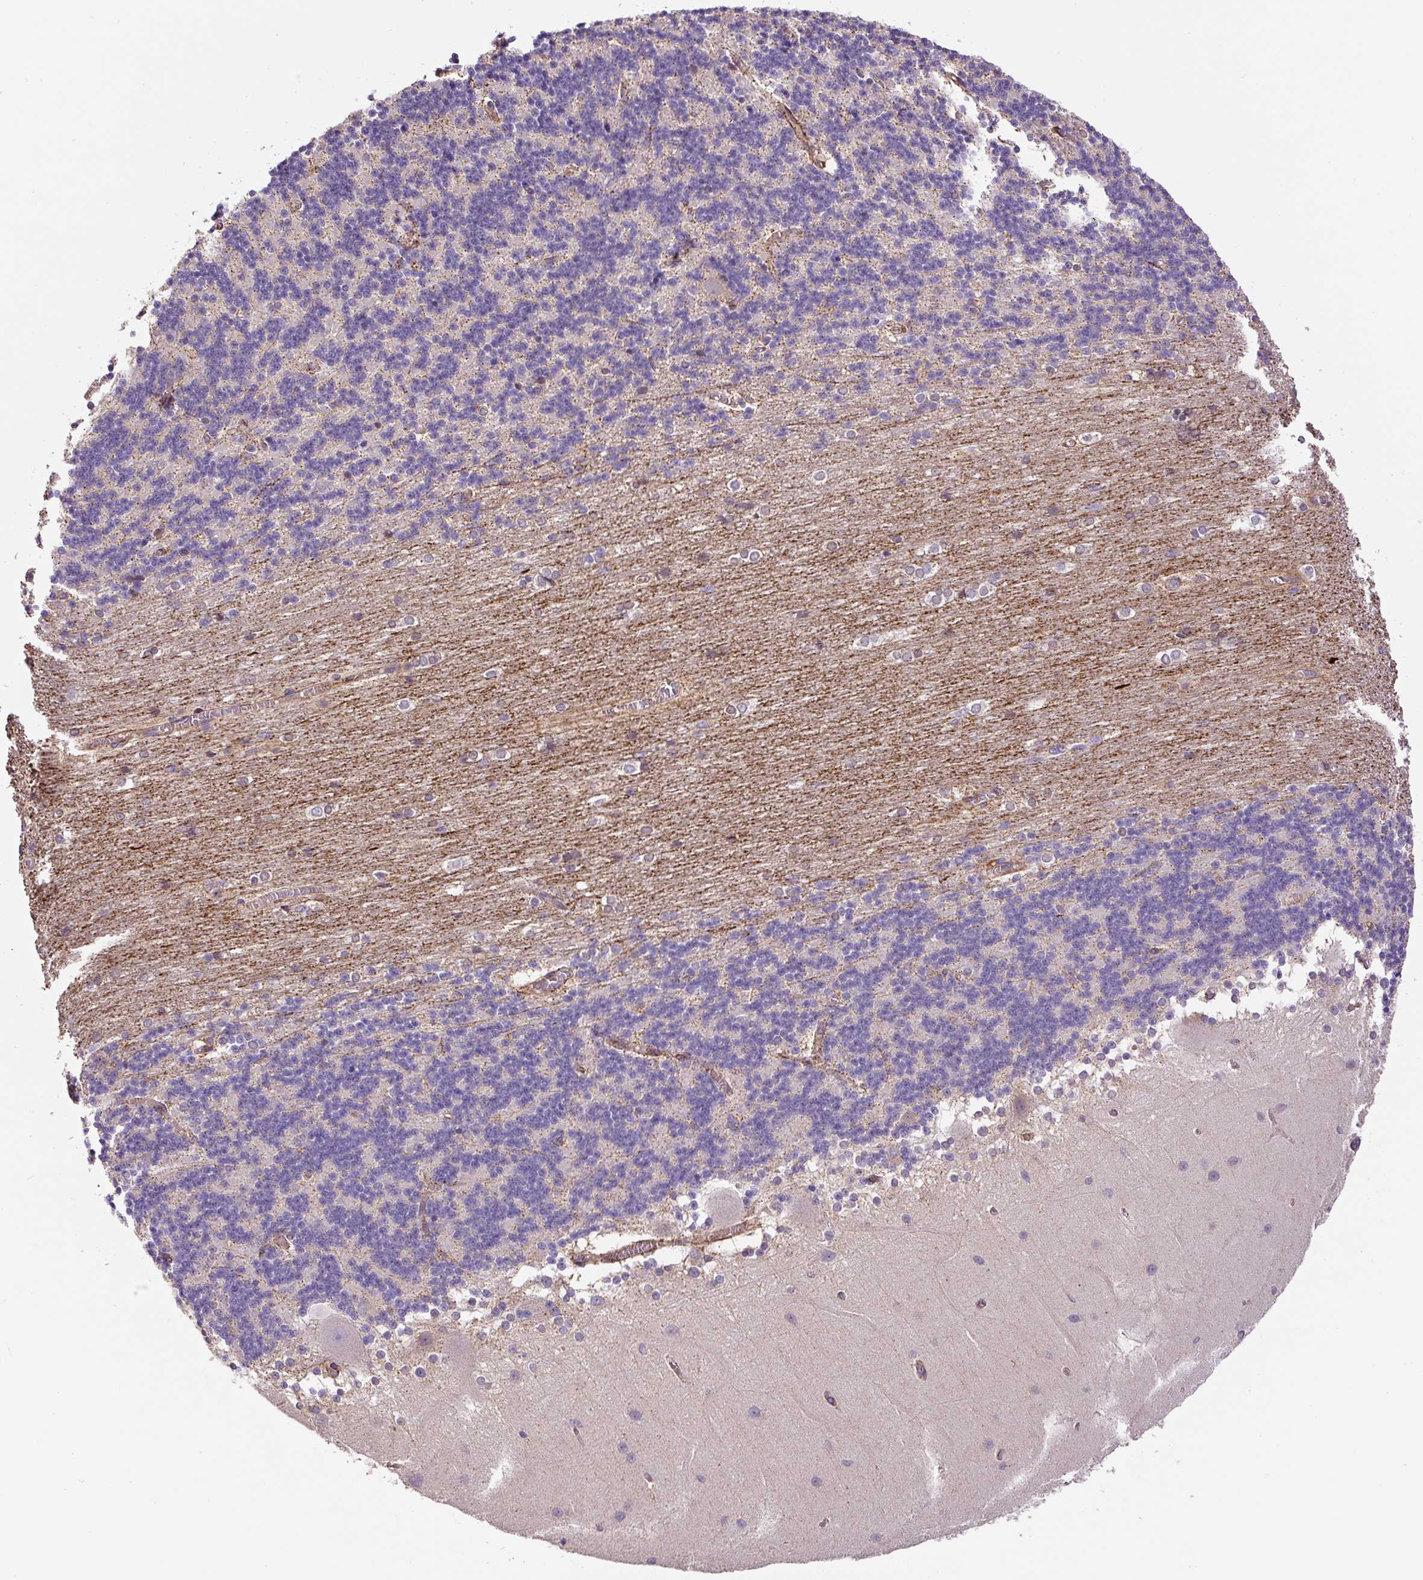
{"staining": {"intensity": "negative", "quantity": "none", "location": "none"}, "tissue": "cerebellum", "cell_type": "Cells in granular layer", "image_type": "normal", "snomed": [{"axis": "morphology", "description": "Normal tissue, NOS"}, {"axis": "topography", "description": "Cerebellum"}], "caption": "Immunohistochemistry of benign human cerebellum exhibits no expression in cells in granular layer. (Immunohistochemistry (ihc), brightfield microscopy, high magnification).", "gene": "RNF170", "patient": {"sex": "female", "age": 54}}